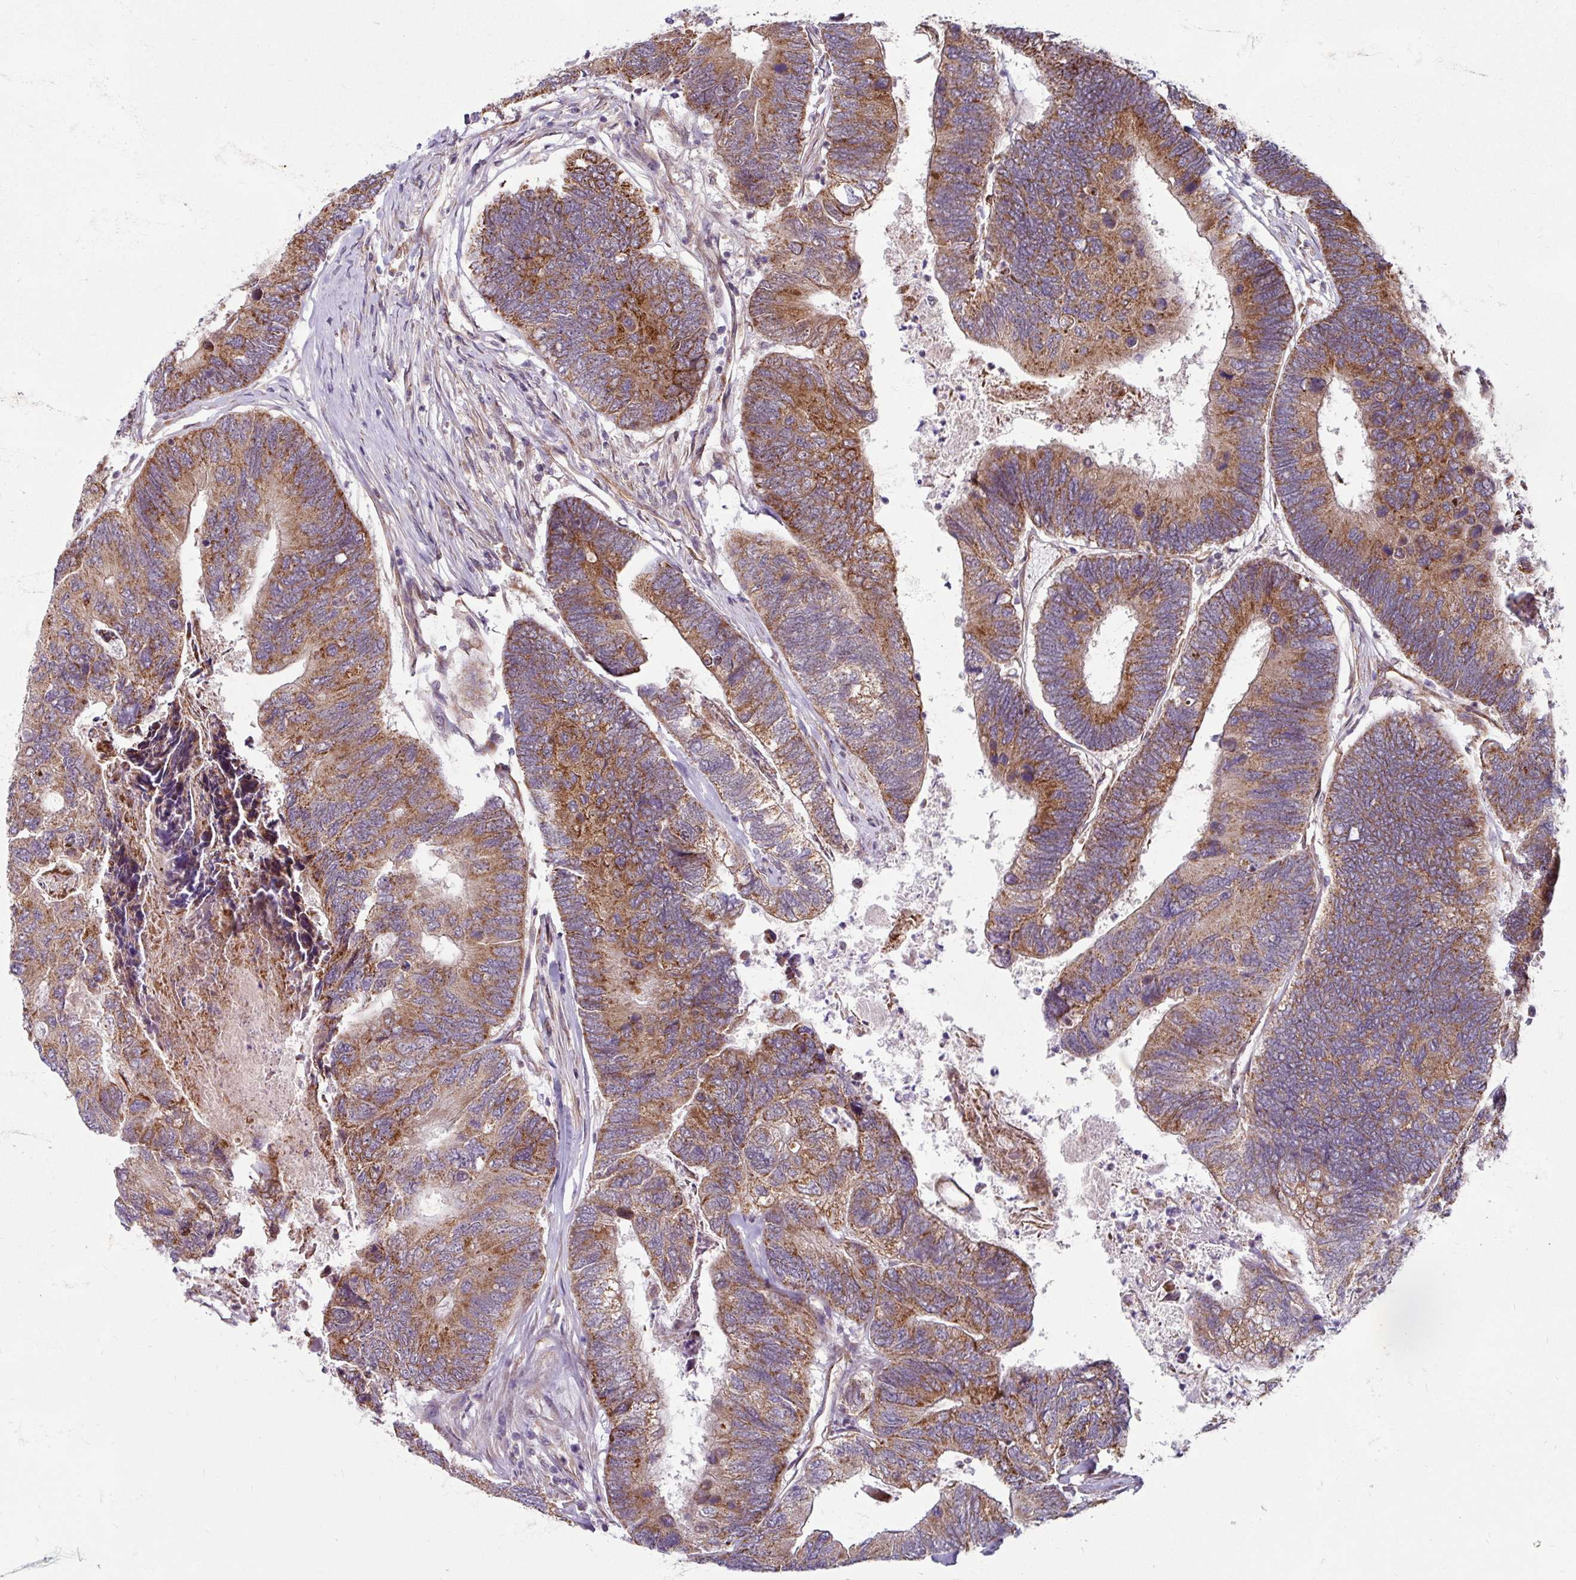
{"staining": {"intensity": "moderate", "quantity": ">75%", "location": "cytoplasmic/membranous"}, "tissue": "colorectal cancer", "cell_type": "Tumor cells", "image_type": "cancer", "snomed": [{"axis": "morphology", "description": "Adenocarcinoma, NOS"}, {"axis": "topography", "description": "Colon"}], "caption": "Human colorectal cancer (adenocarcinoma) stained for a protein (brown) shows moderate cytoplasmic/membranous positive positivity in about >75% of tumor cells.", "gene": "DAAM2", "patient": {"sex": "female", "age": 67}}